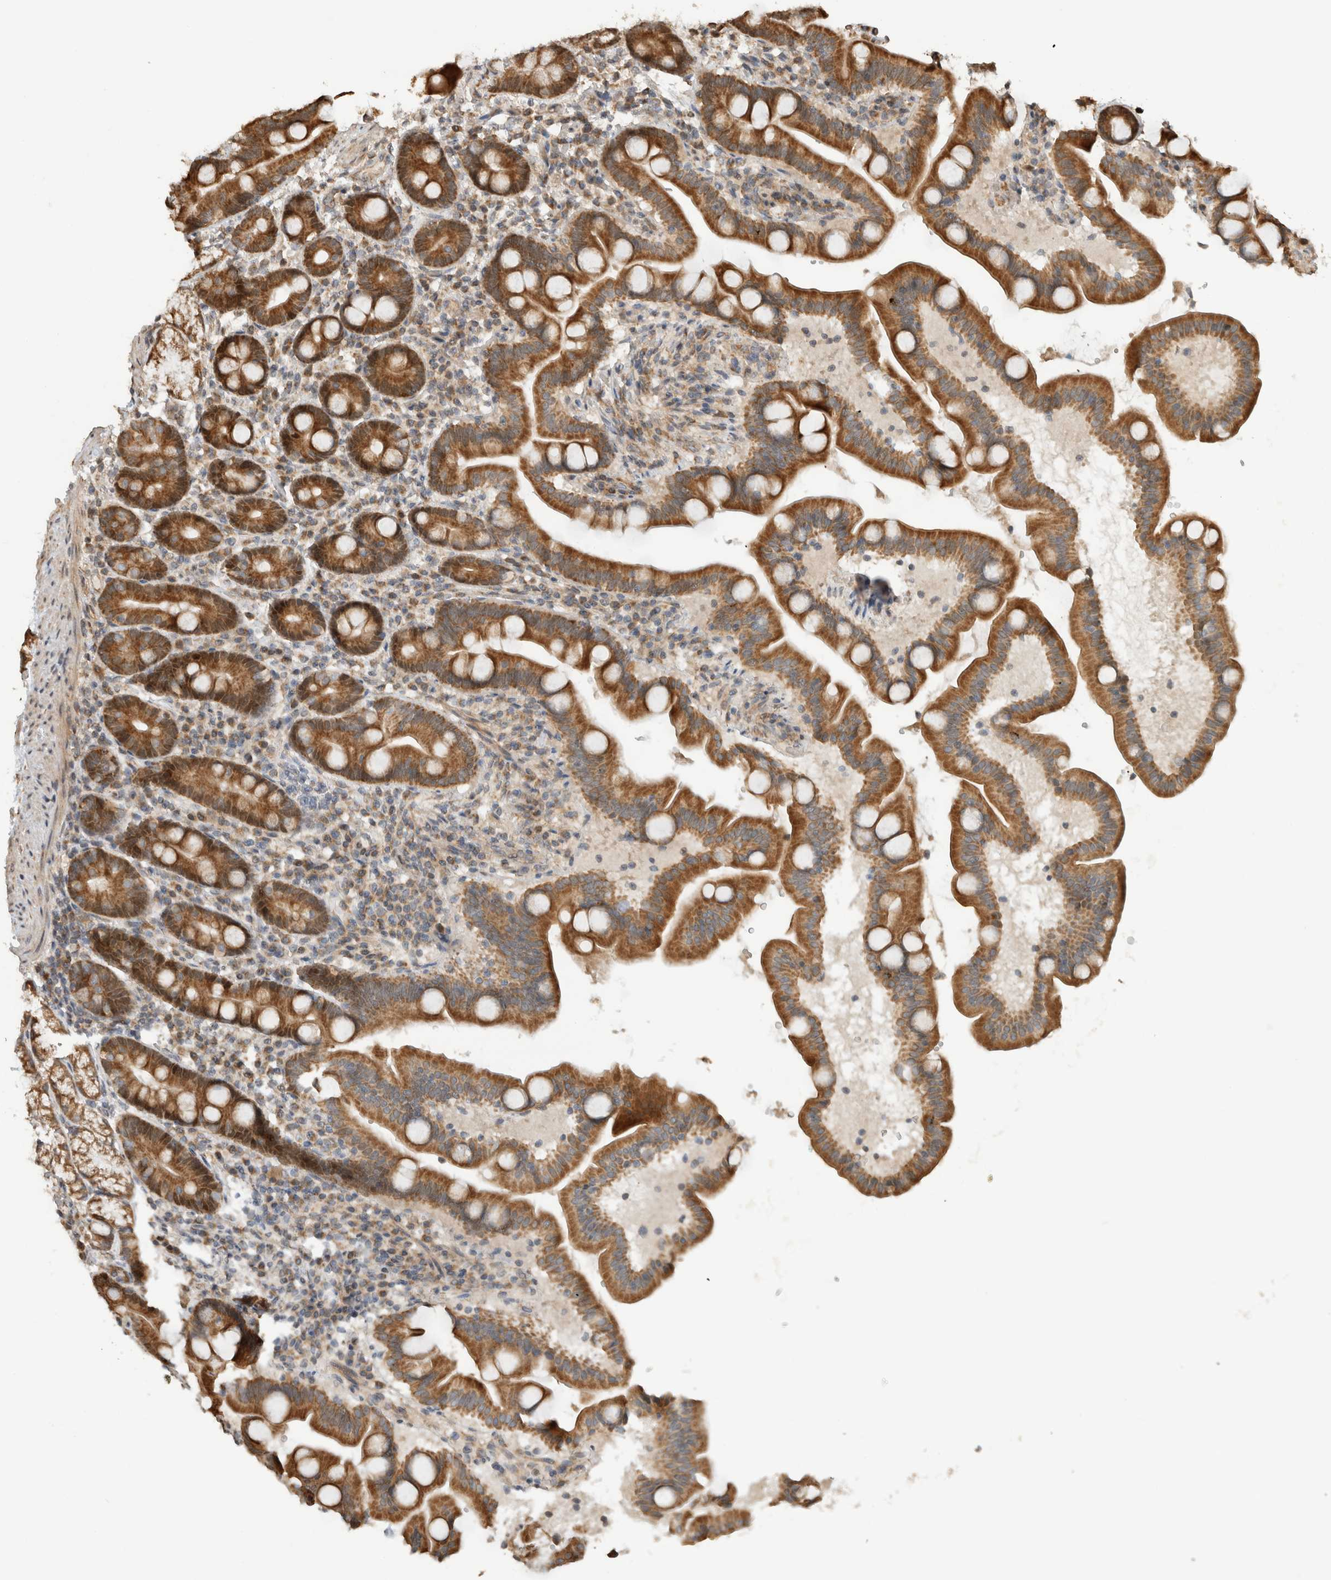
{"staining": {"intensity": "strong", "quantity": "25%-75%", "location": "cytoplasmic/membranous"}, "tissue": "duodenum", "cell_type": "Glandular cells", "image_type": "normal", "snomed": [{"axis": "morphology", "description": "Normal tissue, NOS"}, {"axis": "topography", "description": "Duodenum"}], "caption": "Approximately 25%-75% of glandular cells in normal duodenum demonstrate strong cytoplasmic/membranous protein staining as visualized by brown immunohistochemical staining.", "gene": "GINS4", "patient": {"sex": "male", "age": 54}}